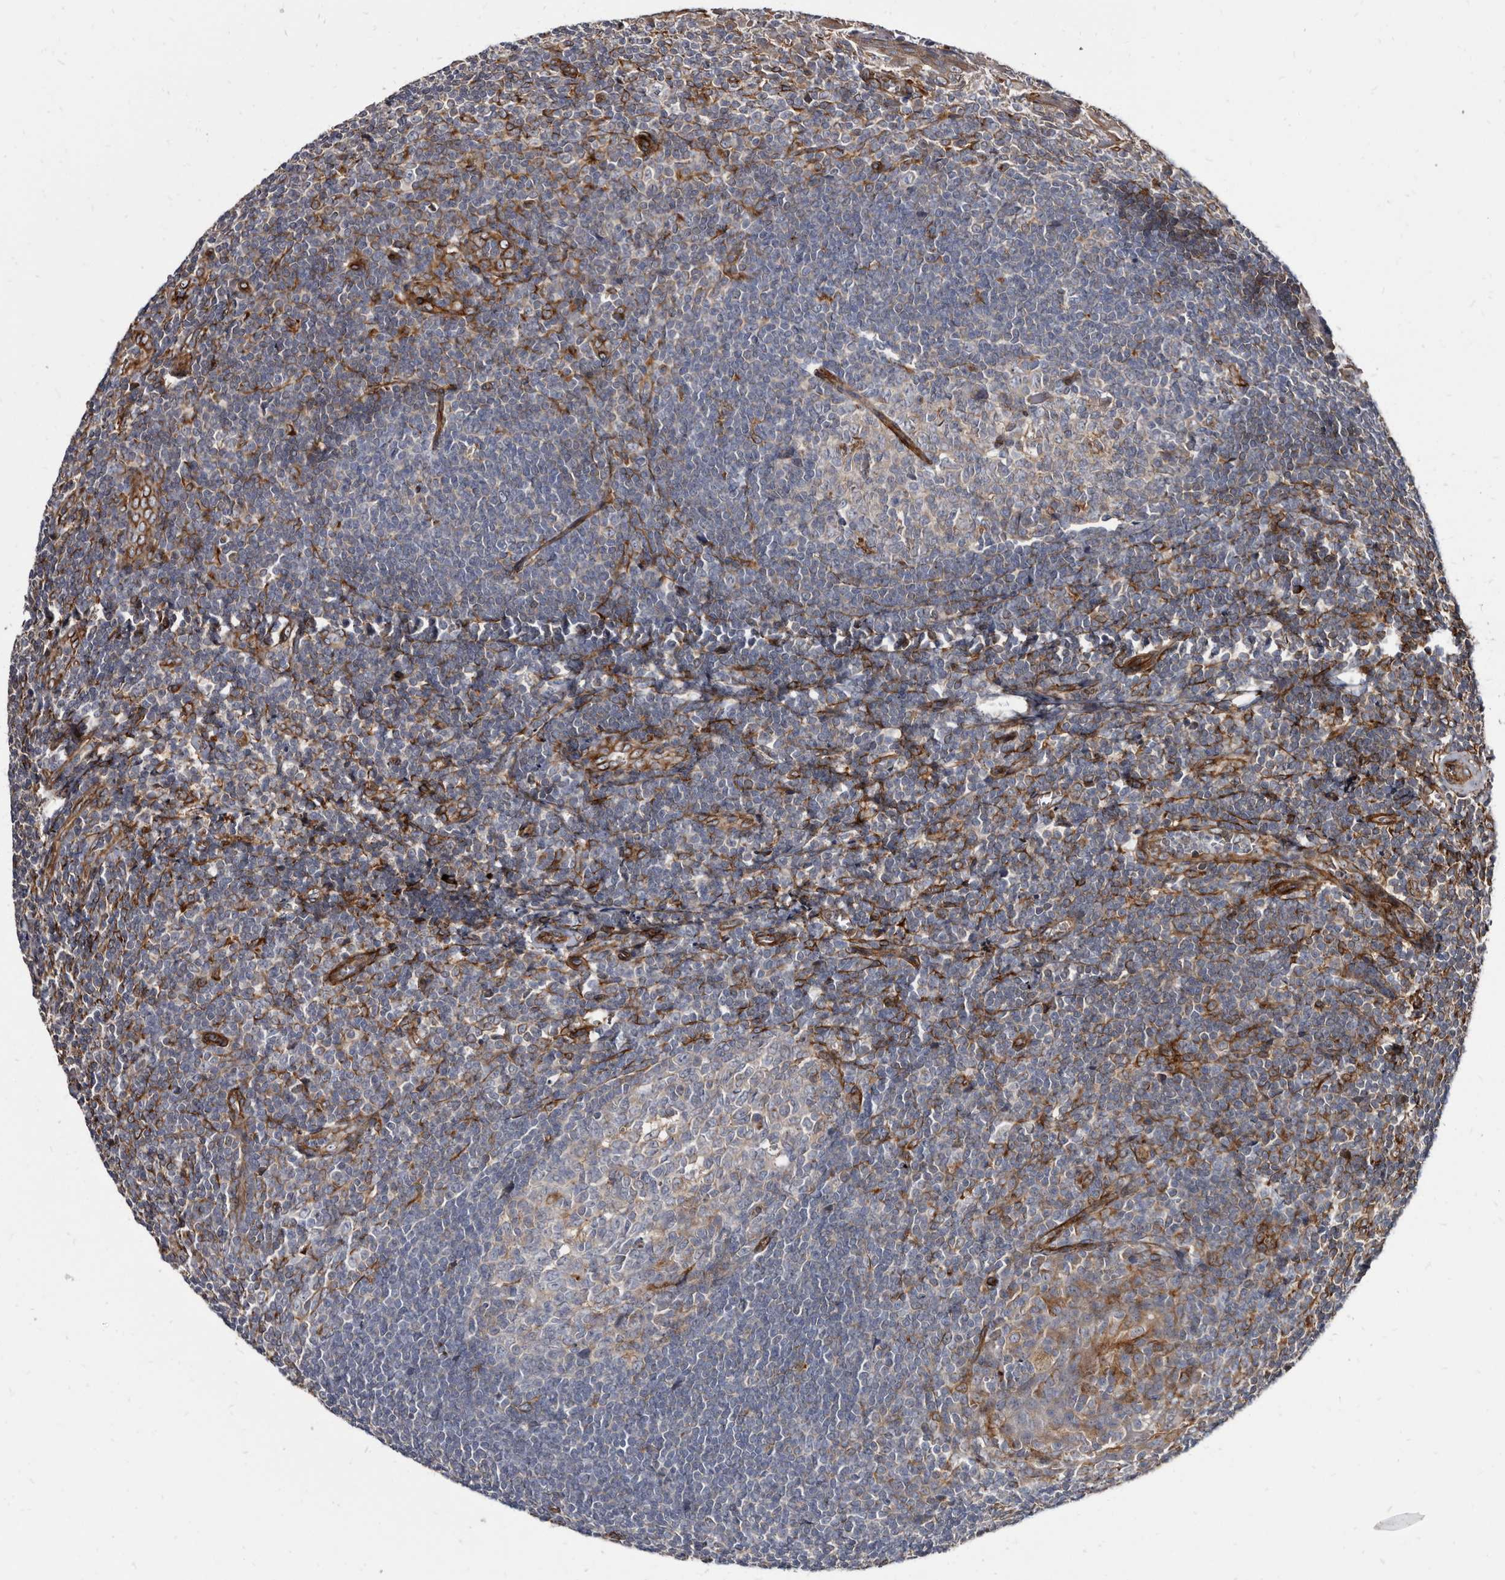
{"staining": {"intensity": "weak", "quantity": "<25%", "location": "cytoplasmic/membranous"}, "tissue": "tonsil", "cell_type": "Germinal center cells", "image_type": "normal", "snomed": [{"axis": "morphology", "description": "Normal tissue, NOS"}, {"axis": "topography", "description": "Tonsil"}], "caption": "Immunohistochemistry (IHC) of normal tonsil shows no positivity in germinal center cells. (DAB IHC with hematoxylin counter stain).", "gene": "KCTD20", "patient": {"sex": "male", "age": 27}}